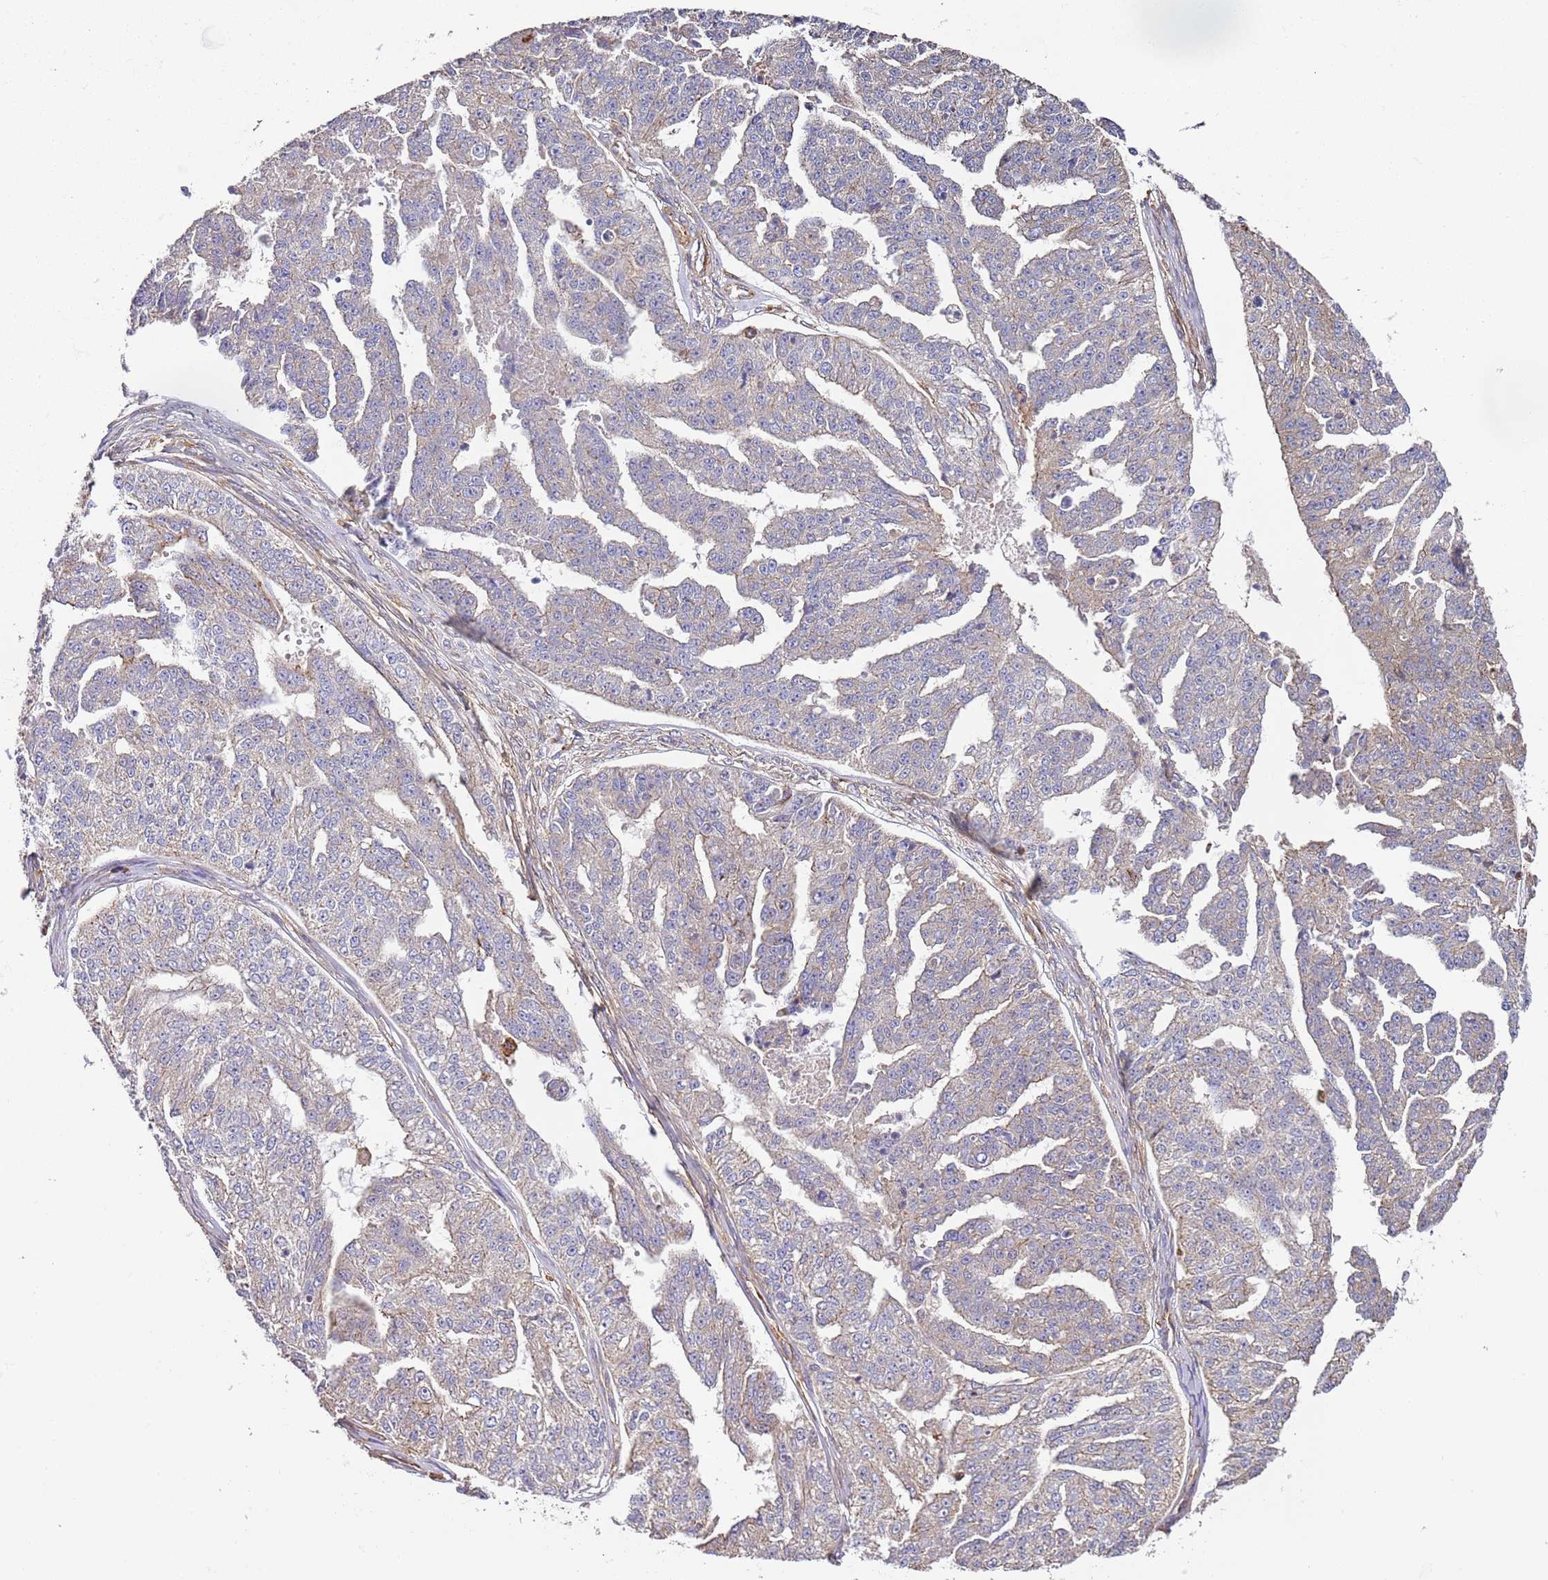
{"staining": {"intensity": "negative", "quantity": "none", "location": "none"}, "tissue": "ovarian cancer", "cell_type": "Tumor cells", "image_type": "cancer", "snomed": [{"axis": "morphology", "description": "Cystadenocarcinoma, serous, NOS"}, {"axis": "topography", "description": "Ovary"}], "caption": "Immunohistochemistry (IHC) micrograph of human ovarian serous cystadenocarcinoma stained for a protein (brown), which demonstrates no expression in tumor cells.", "gene": "CYP2U1", "patient": {"sex": "female", "age": 58}}